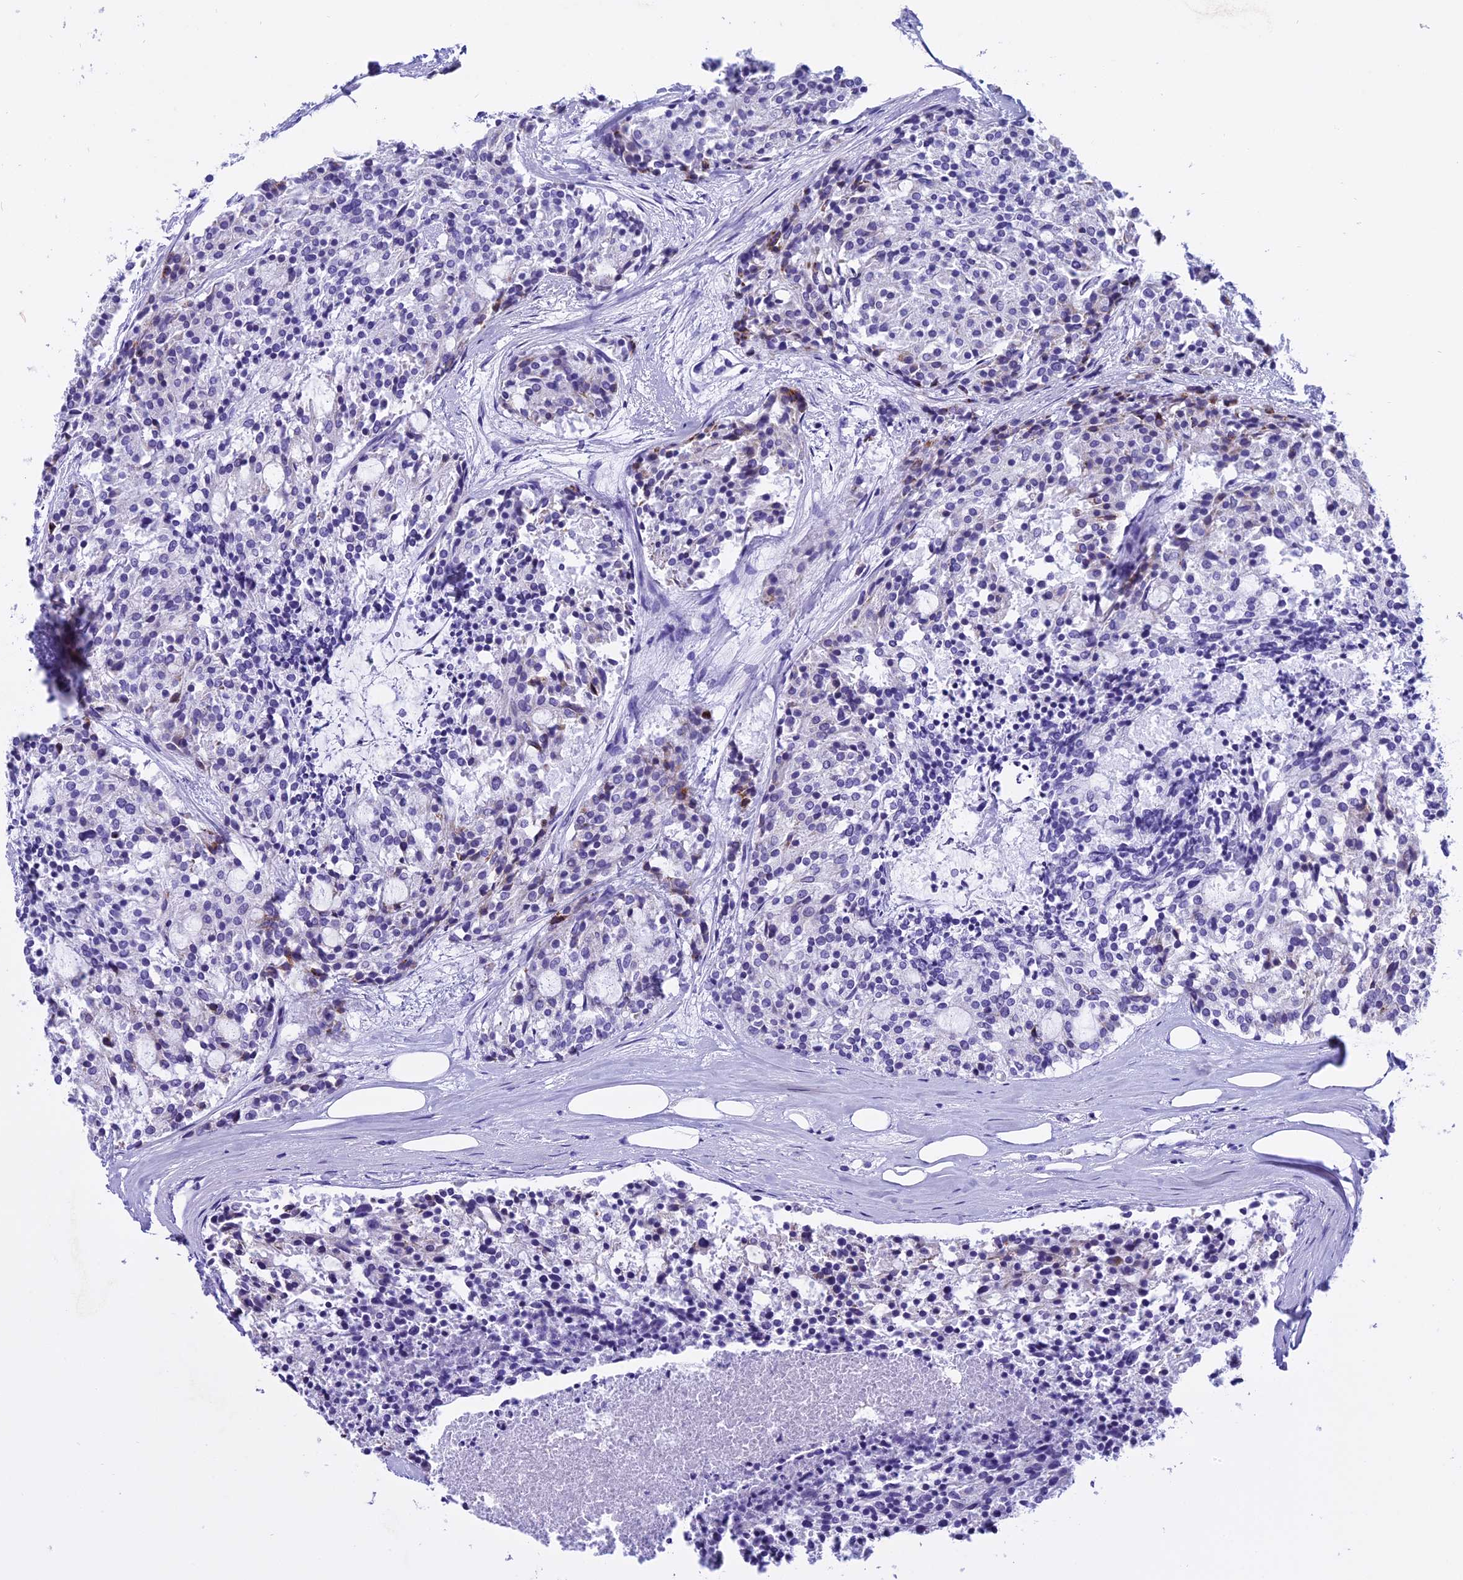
{"staining": {"intensity": "negative", "quantity": "none", "location": "none"}, "tissue": "carcinoid", "cell_type": "Tumor cells", "image_type": "cancer", "snomed": [{"axis": "morphology", "description": "Carcinoid, malignant, NOS"}, {"axis": "topography", "description": "Pancreas"}], "caption": "Human carcinoid stained for a protein using immunohistochemistry displays no expression in tumor cells.", "gene": "KCTD14", "patient": {"sex": "female", "age": 54}}